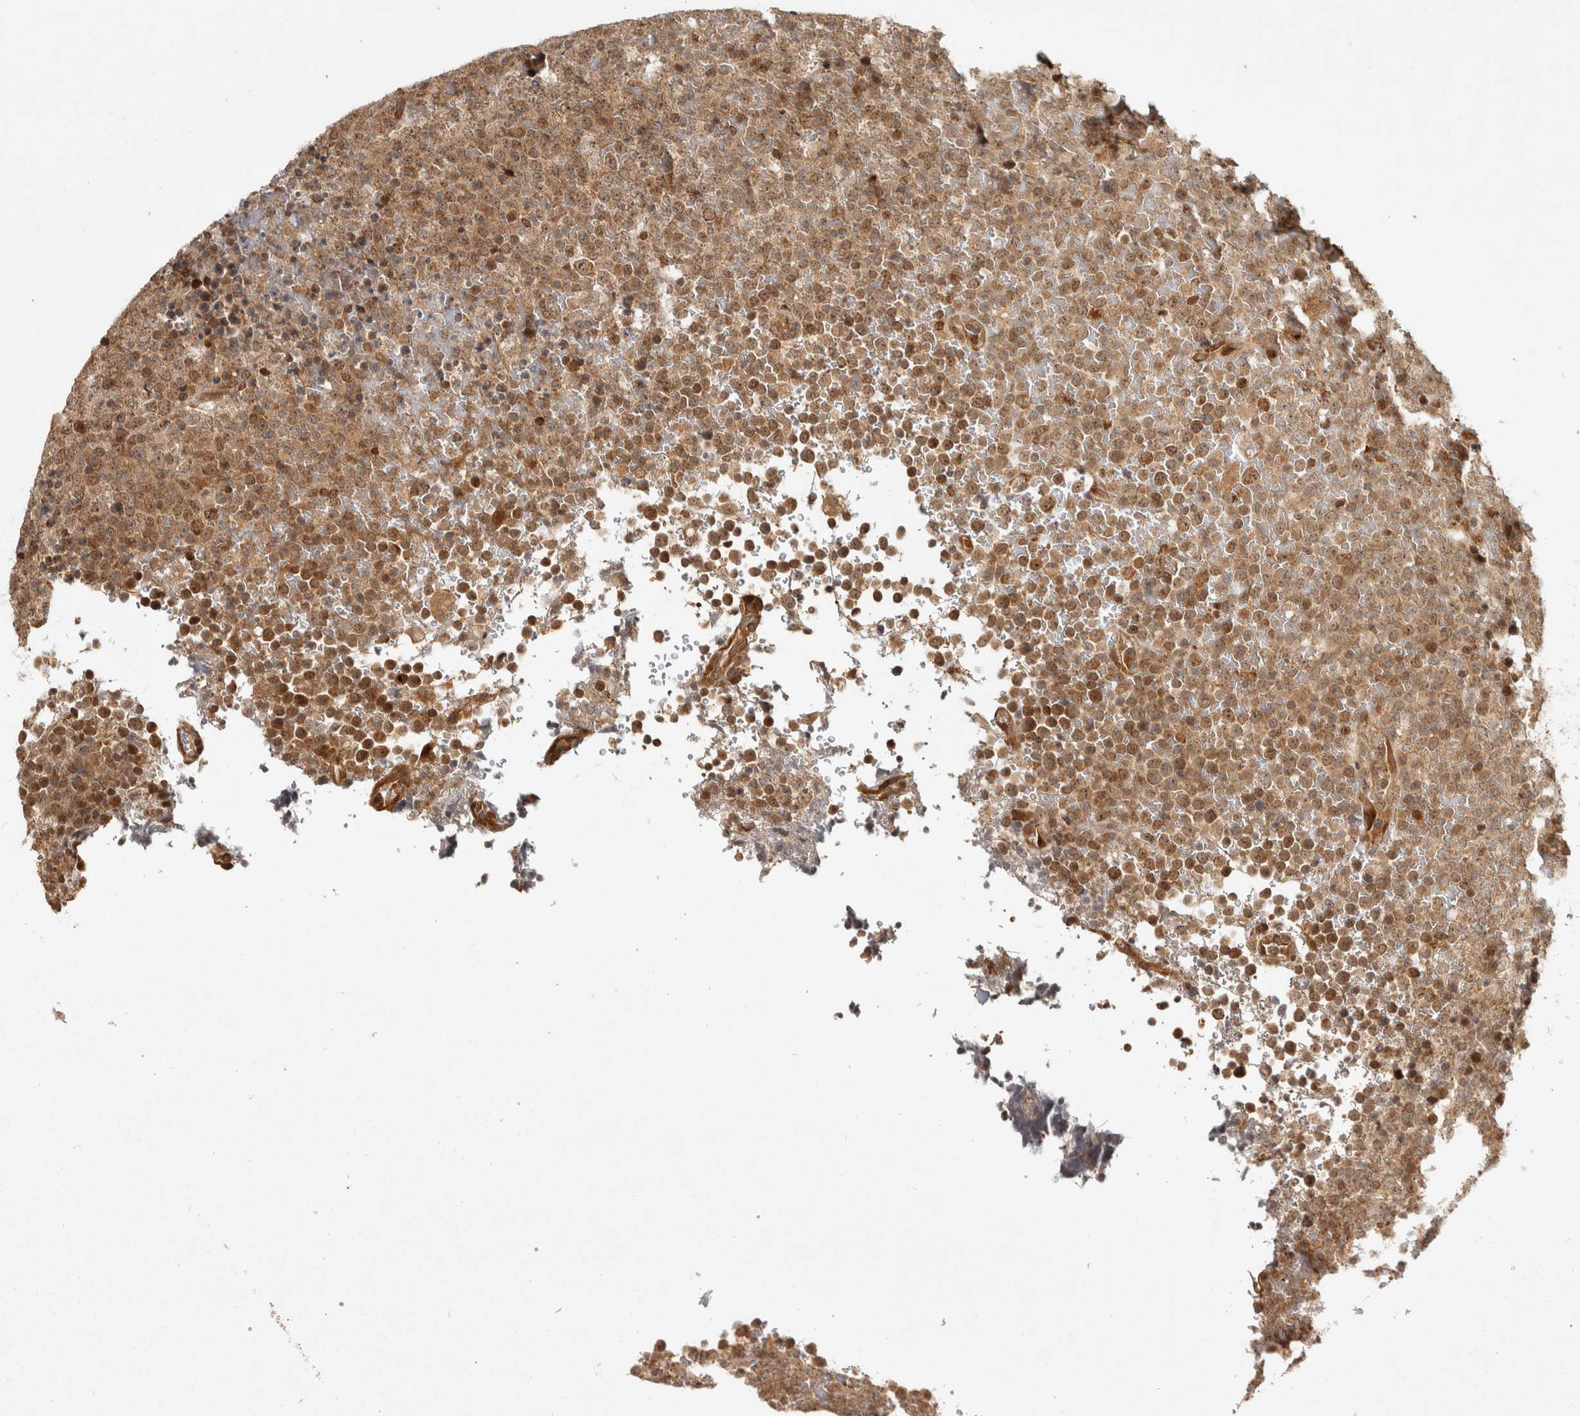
{"staining": {"intensity": "moderate", "quantity": ">75%", "location": "cytoplasmic/membranous"}, "tissue": "lymphoma", "cell_type": "Tumor cells", "image_type": "cancer", "snomed": [{"axis": "morphology", "description": "Malignant lymphoma, non-Hodgkin's type, High grade"}, {"axis": "topography", "description": "Lymph node"}], "caption": "DAB (3,3'-diaminobenzidine) immunohistochemical staining of malignant lymphoma, non-Hodgkin's type (high-grade) exhibits moderate cytoplasmic/membranous protein expression in approximately >75% of tumor cells.", "gene": "CAMSAP2", "patient": {"sex": "male", "age": 13}}